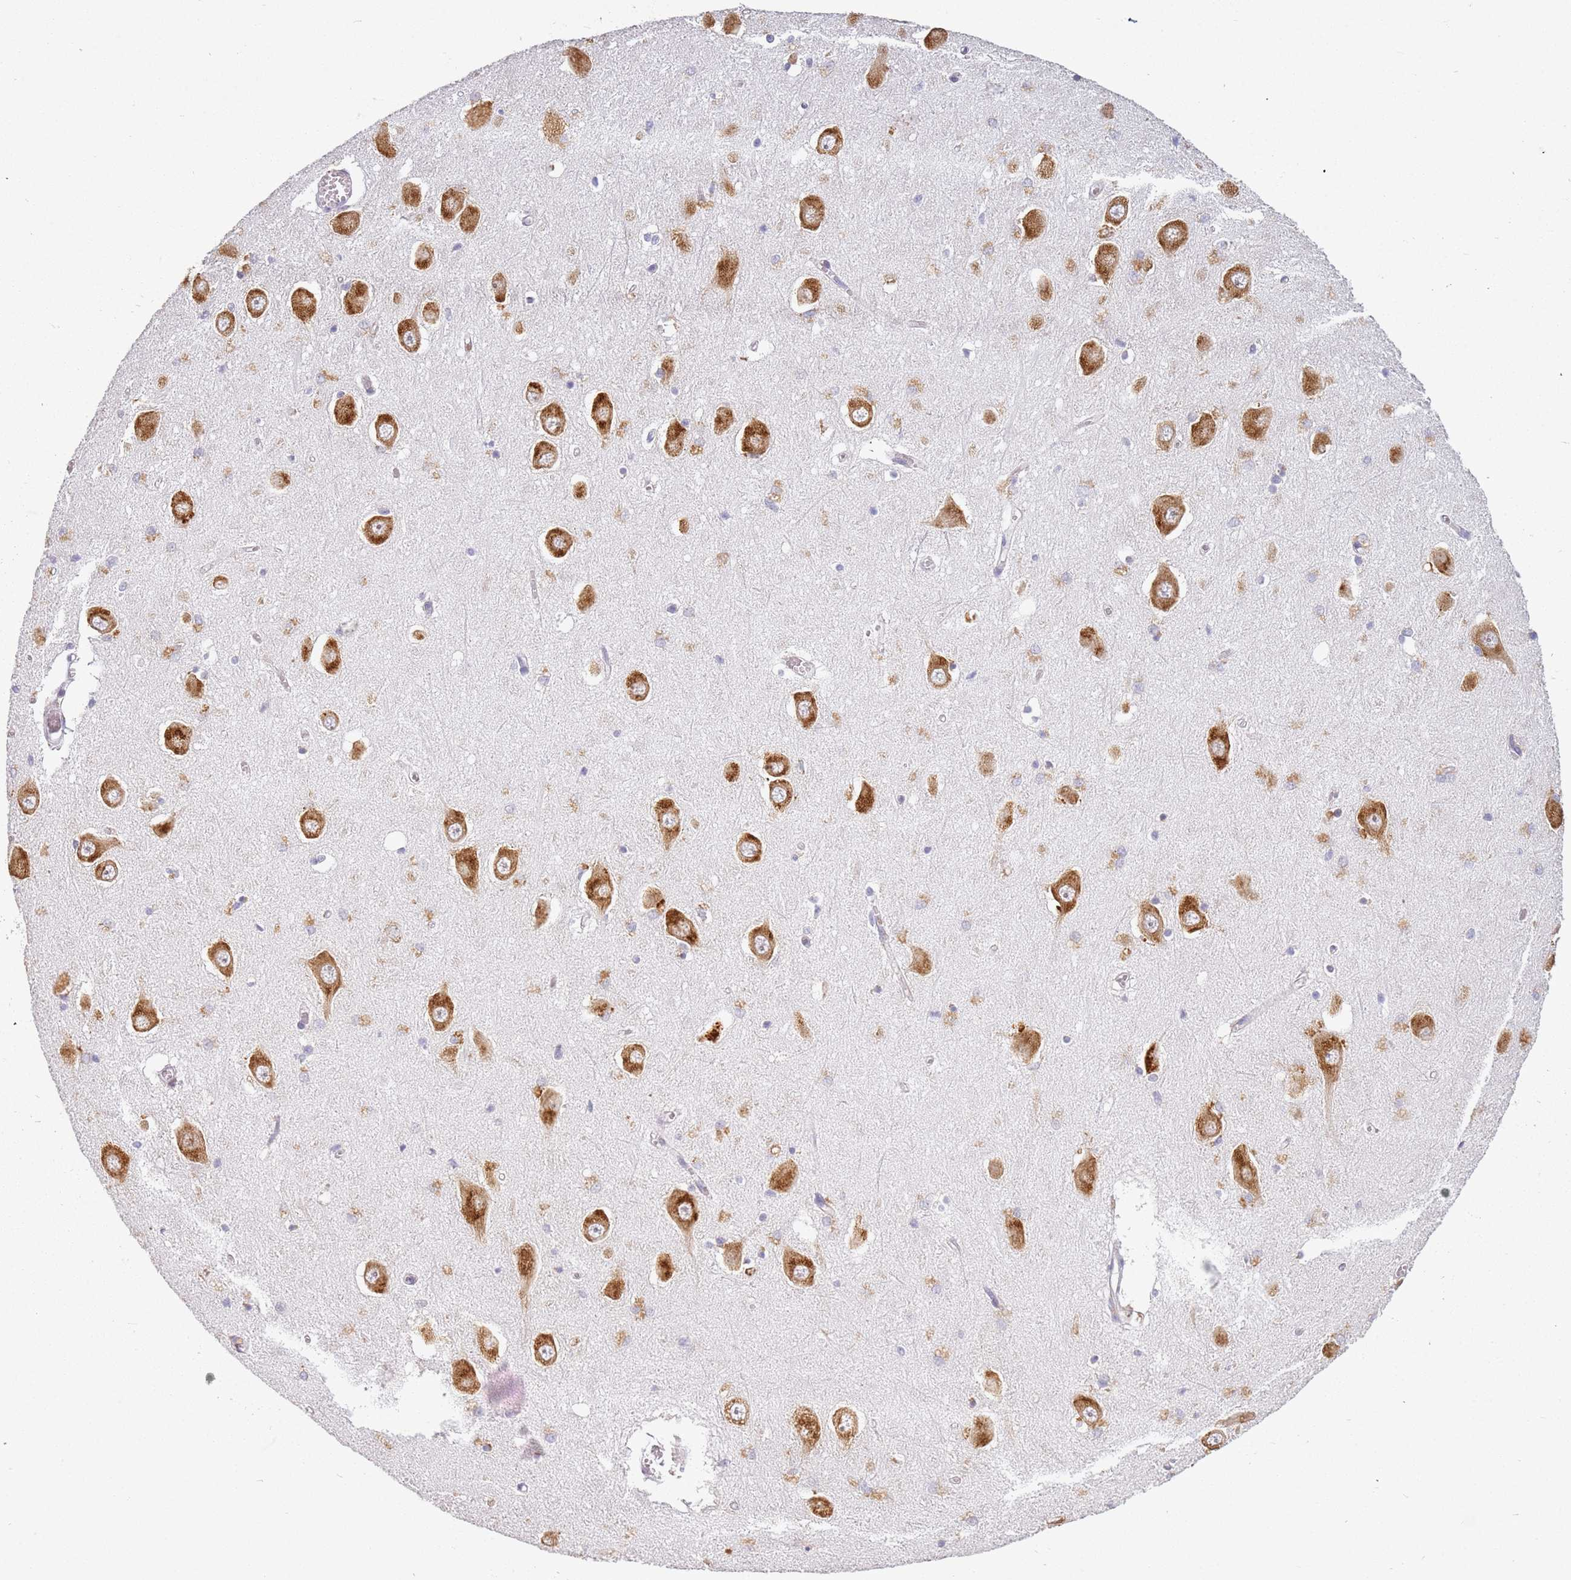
{"staining": {"intensity": "weak", "quantity": "<25%", "location": "cytoplasmic/membranous"}, "tissue": "hippocampus", "cell_type": "Glial cells", "image_type": "normal", "snomed": [{"axis": "morphology", "description": "Normal tissue, NOS"}, {"axis": "topography", "description": "Hippocampus"}], "caption": "DAB (3,3'-diaminobenzidine) immunohistochemical staining of normal hippocampus reveals no significant expression in glial cells.", "gene": "RPS28", "patient": {"sex": "male", "age": 70}}